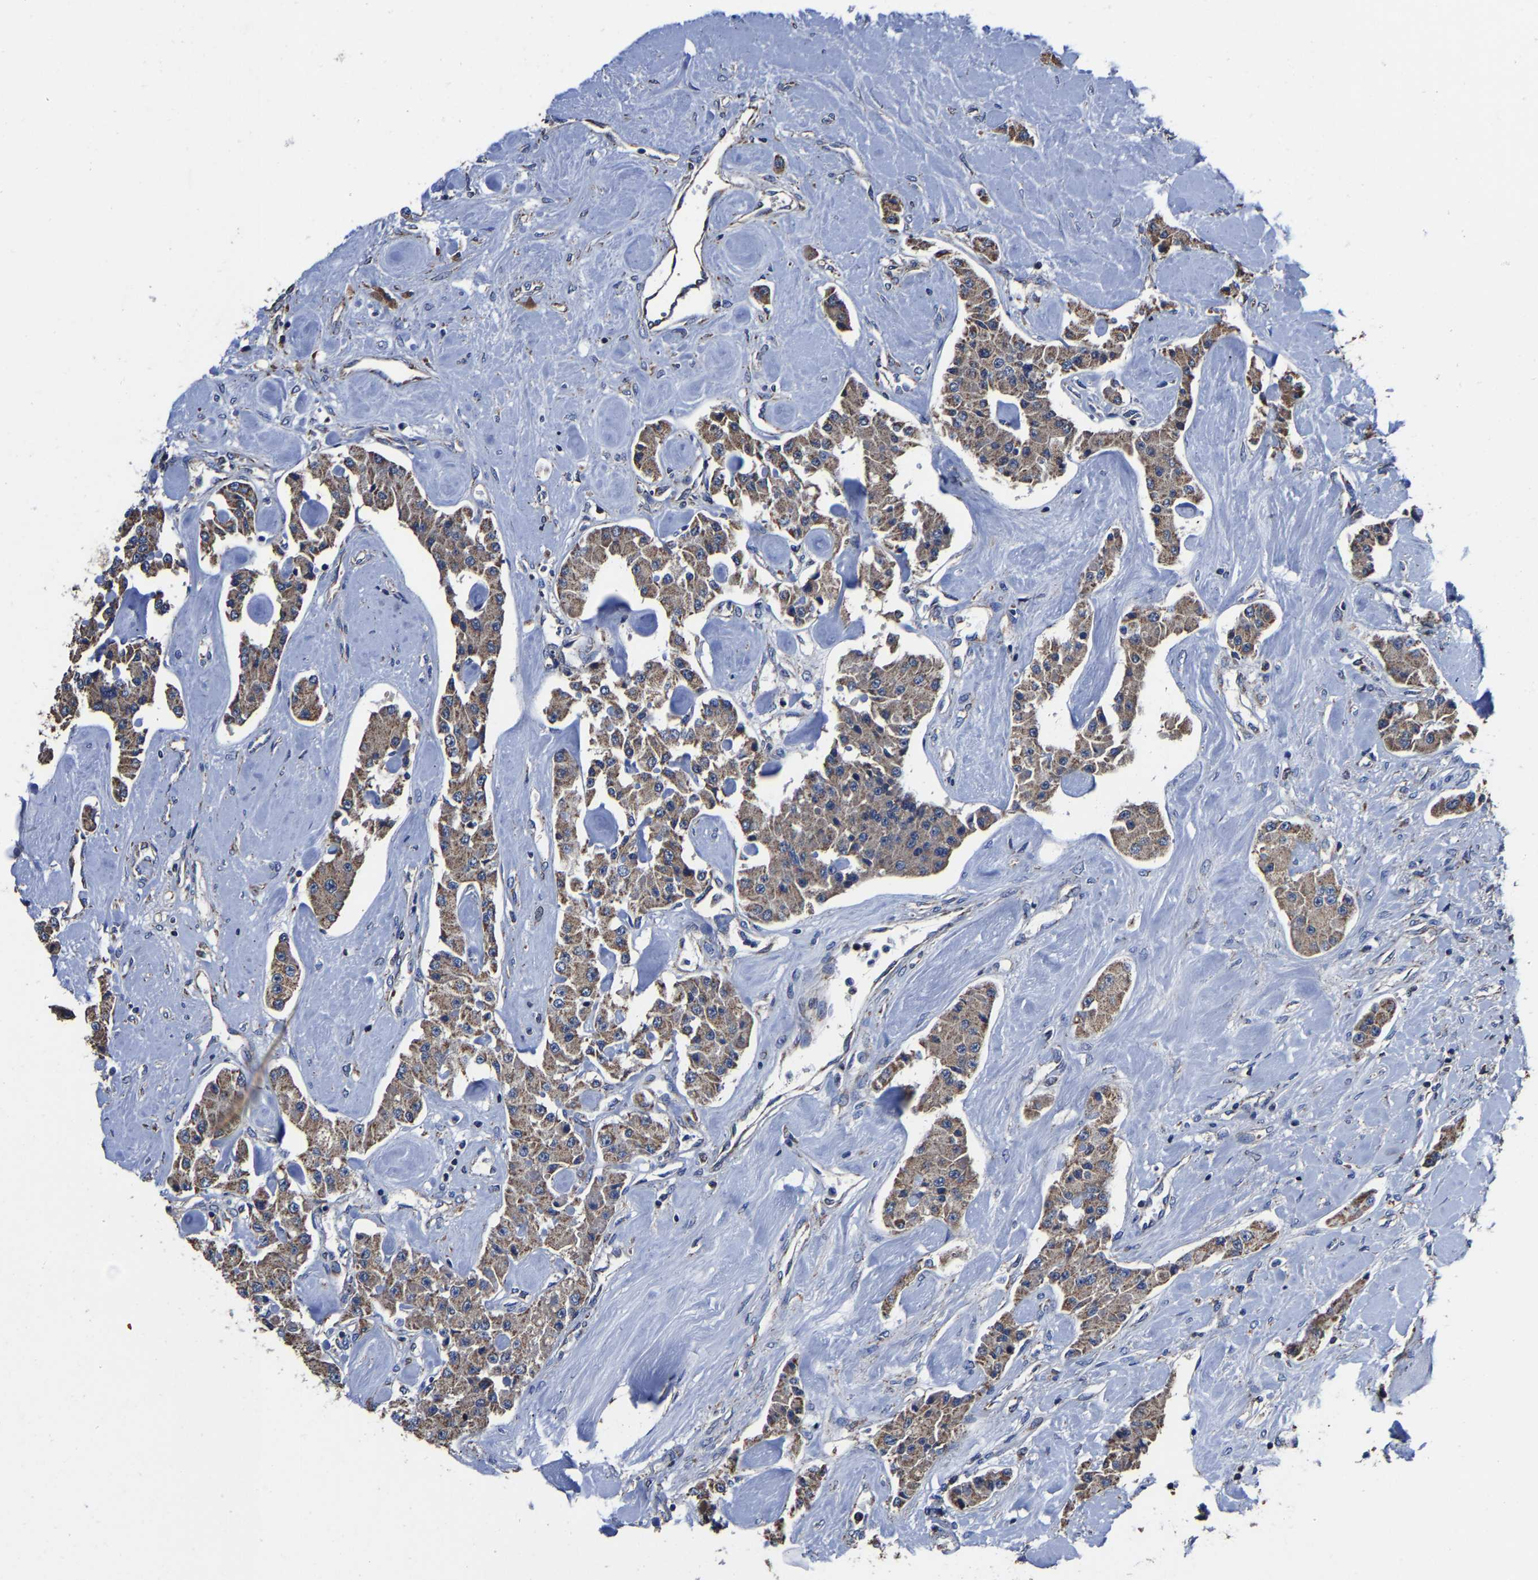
{"staining": {"intensity": "moderate", "quantity": ">75%", "location": "cytoplasmic/membranous"}, "tissue": "carcinoid", "cell_type": "Tumor cells", "image_type": "cancer", "snomed": [{"axis": "morphology", "description": "Carcinoid, malignant, NOS"}, {"axis": "topography", "description": "Pancreas"}], "caption": "Human carcinoid (malignant) stained with a brown dye demonstrates moderate cytoplasmic/membranous positive staining in about >75% of tumor cells.", "gene": "ZCCHC7", "patient": {"sex": "male", "age": 41}}